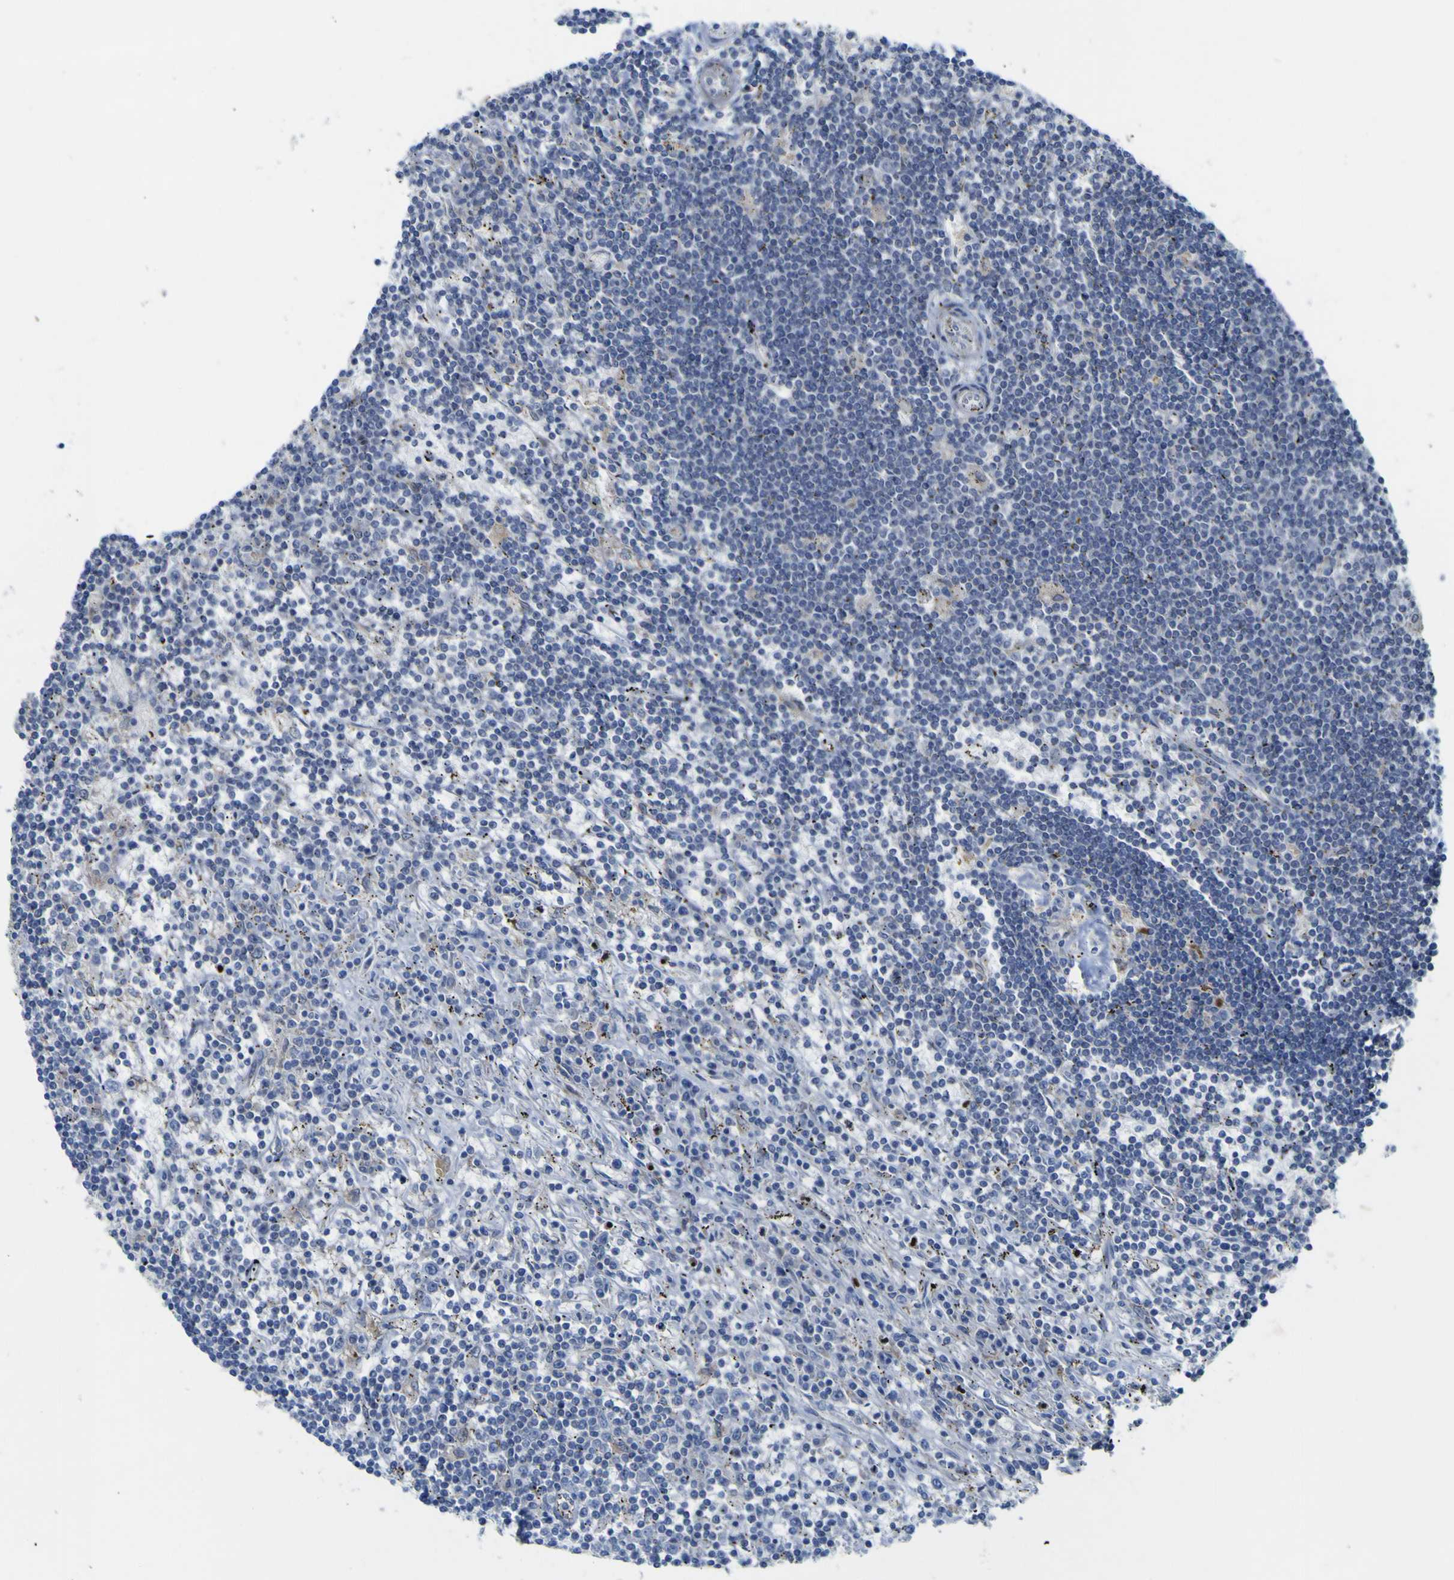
{"staining": {"intensity": "negative", "quantity": "none", "location": "none"}, "tissue": "lymphoma", "cell_type": "Tumor cells", "image_type": "cancer", "snomed": [{"axis": "morphology", "description": "Malignant lymphoma, non-Hodgkin's type, Low grade"}, {"axis": "topography", "description": "Spleen"}], "caption": "High power microscopy micrograph of an IHC histopathology image of lymphoma, revealing no significant positivity in tumor cells. (DAB (3,3'-diaminobenzidine) immunohistochemistry visualized using brightfield microscopy, high magnification).", "gene": "NAV1", "patient": {"sex": "male", "age": 76}}